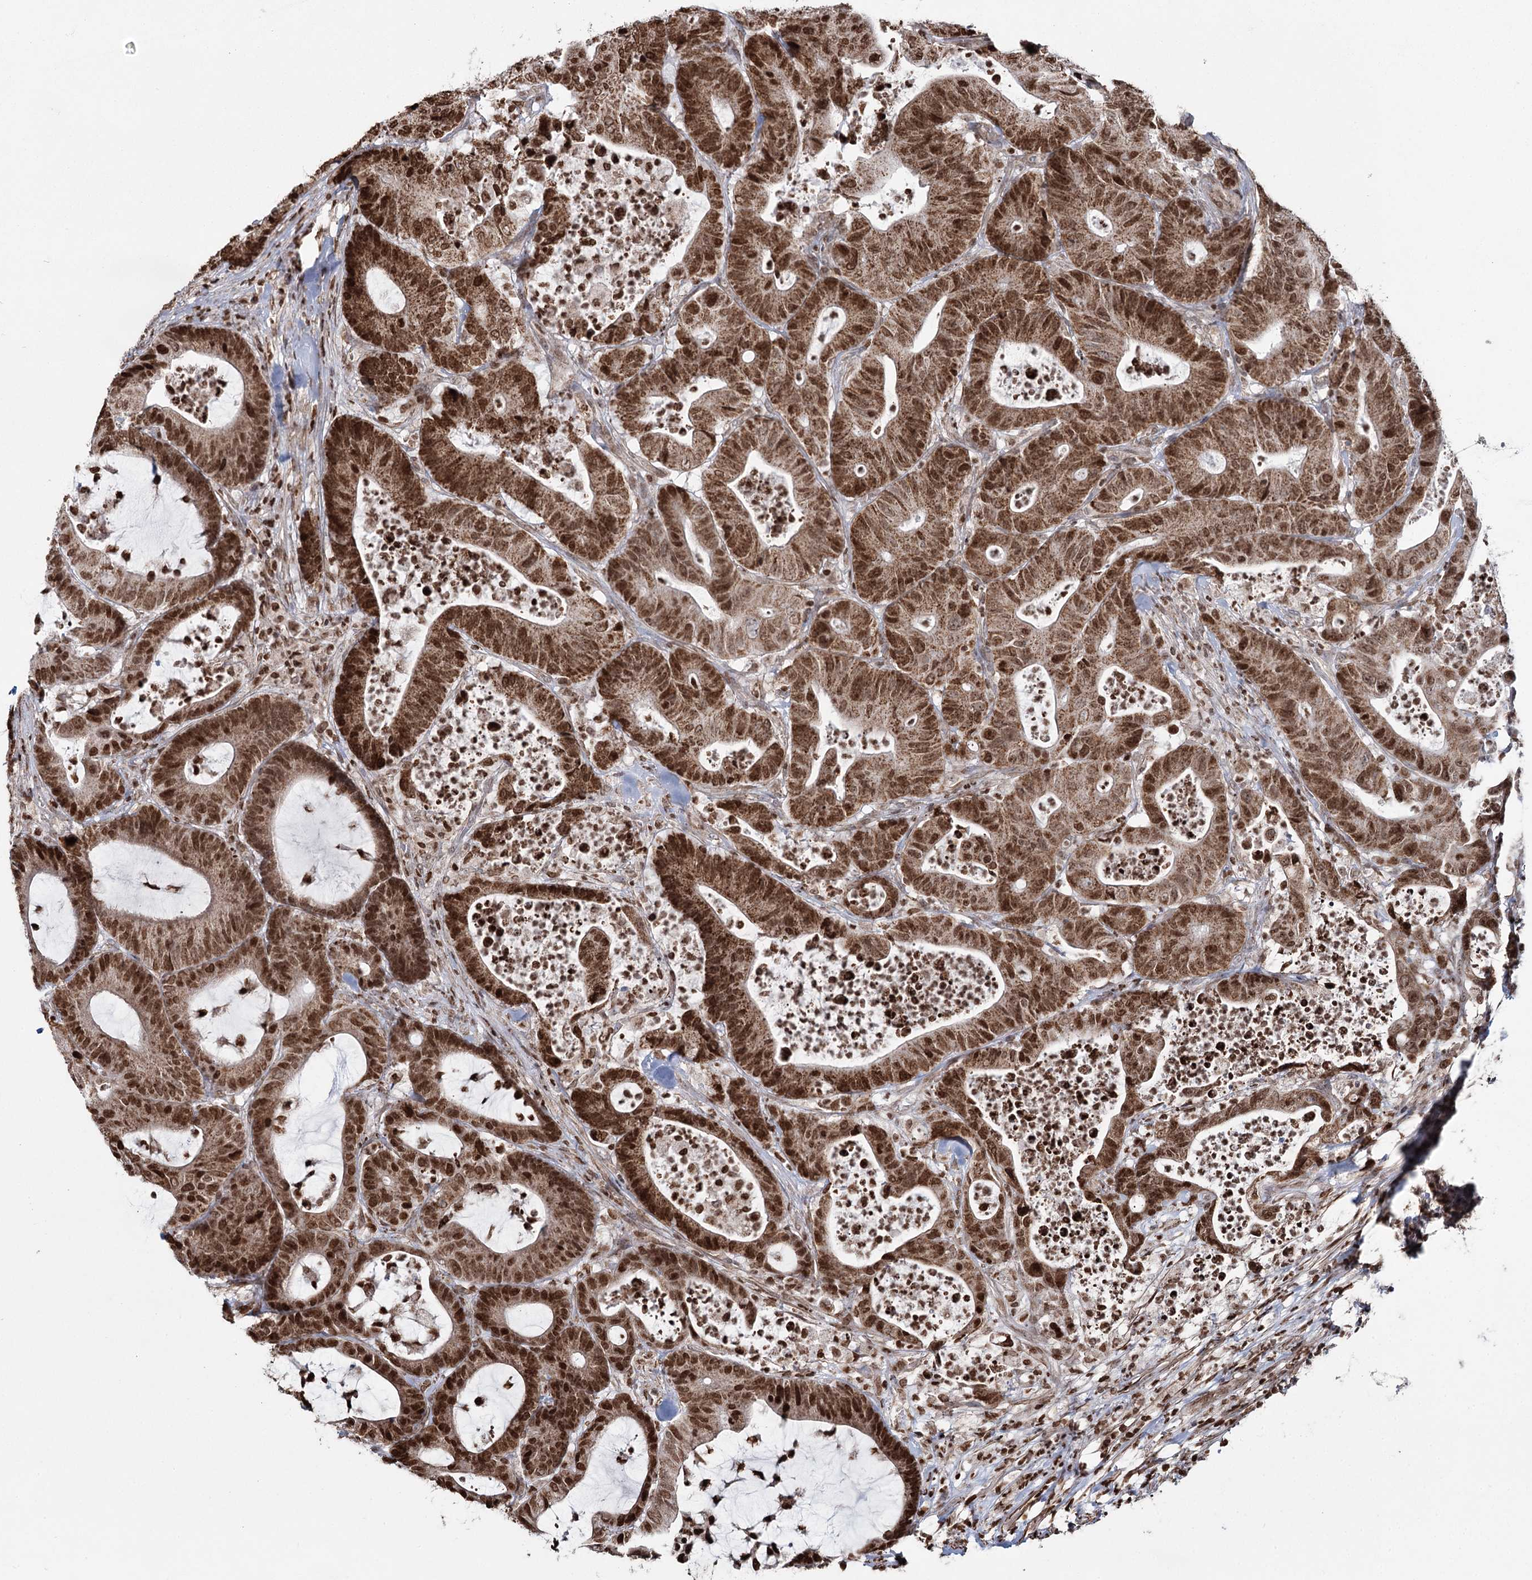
{"staining": {"intensity": "strong", "quantity": ">75%", "location": "cytoplasmic/membranous,nuclear"}, "tissue": "colorectal cancer", "cell_type": "Tumor cells", "image_type": "cancer", "snomed": [{"axis": "morphology", "description": "Adenocarcinoma, NOS"}, {"axis": "topography", "description": "Colon"}], "caption": "Immunohistochemistry of adenocarcinoma (colorectal) reveals high levels of strong cytoplasmic/membranous and nuclear expression in about >75% of tumor cells.", "gene": "PDHX", "patient": {"sex": "female", "age": 84}}